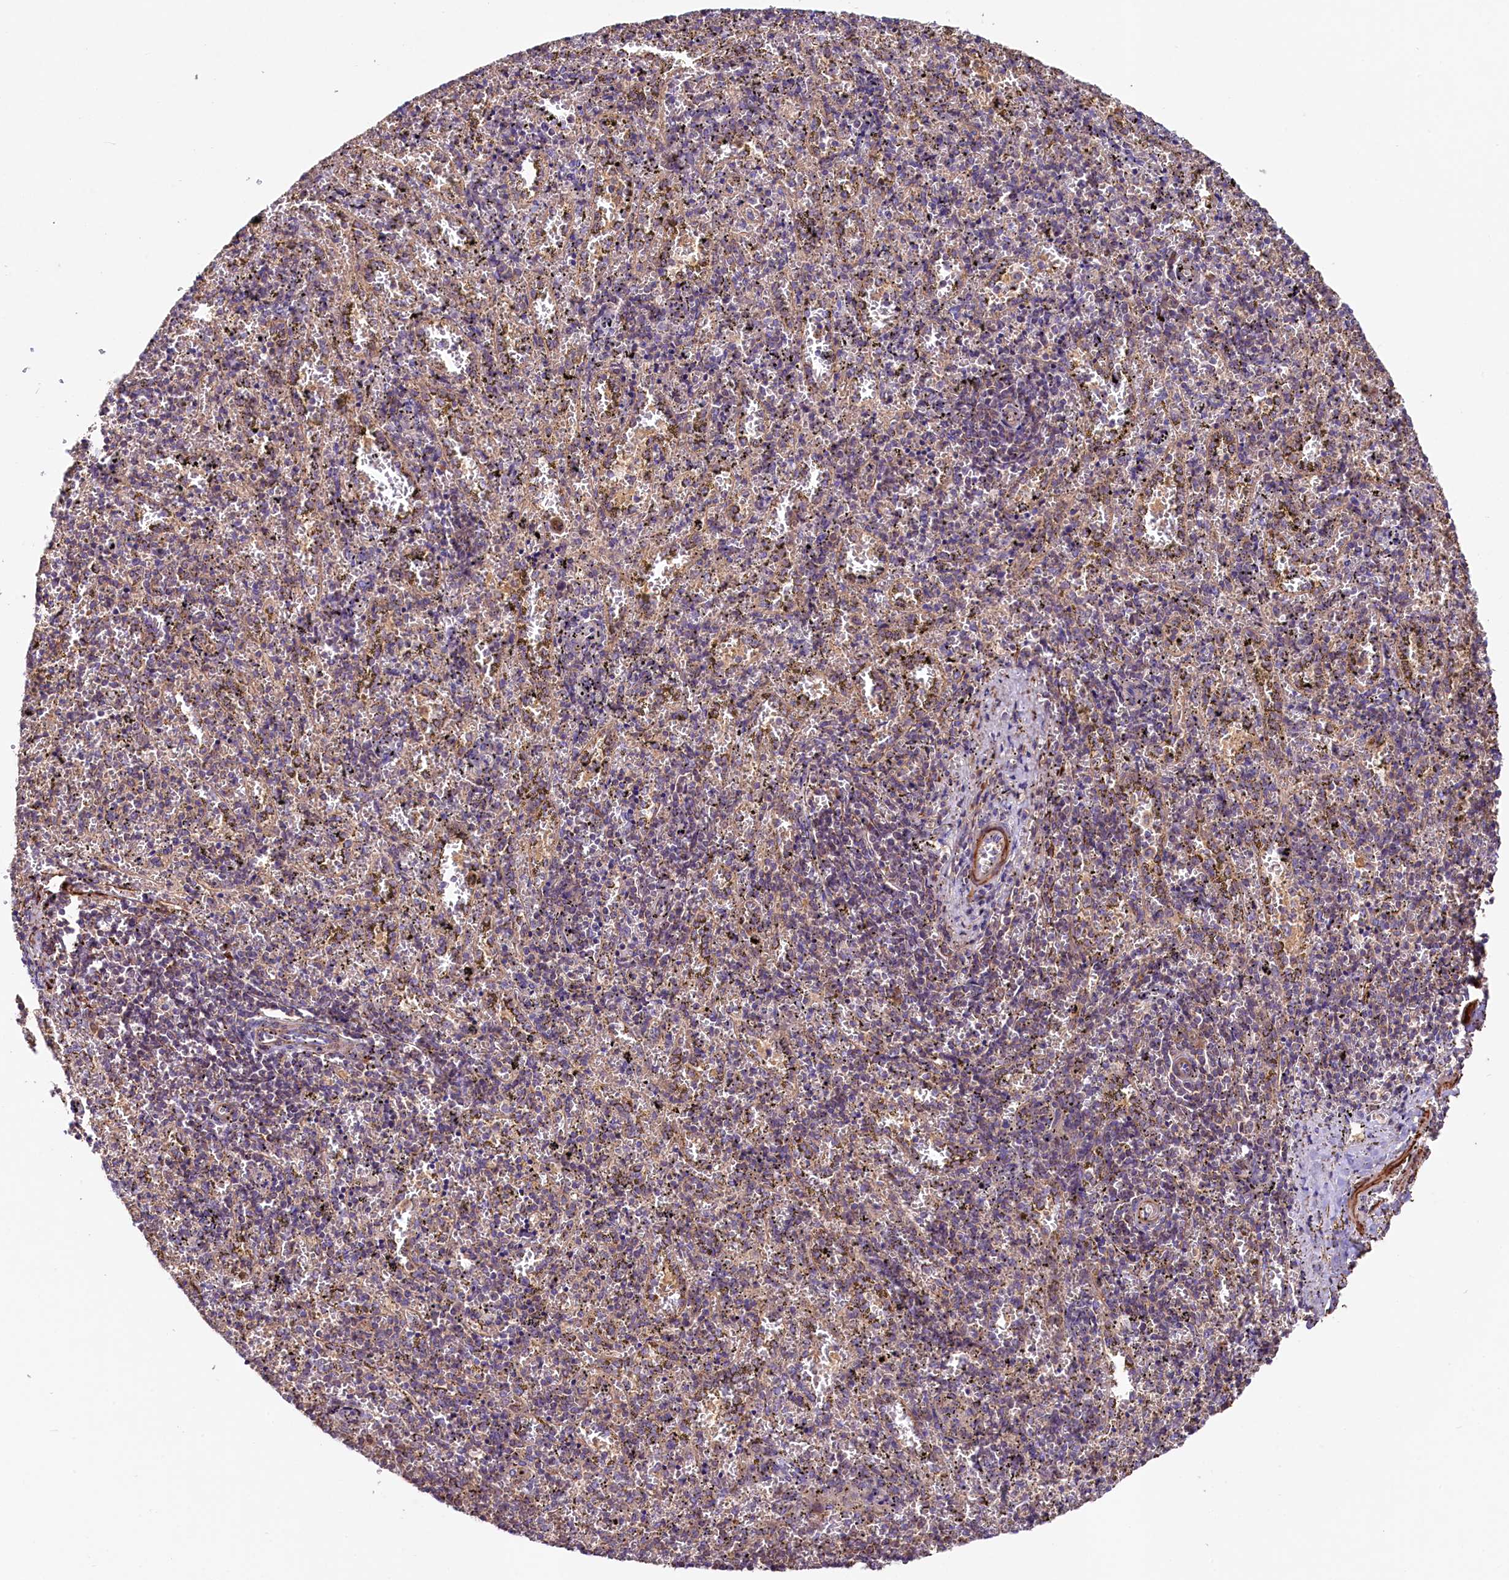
{"staining": {"intensity": "weak", "quantity": "<25%", "location": "cytoplasmic/membranous"}, "tissue": "spleen", "cell_type": "Cells in red pulp", "image_type": "normal", "snomed": [{"axis": "morphology", "description": "Normal tissue, NOS"}, {"axis": "topography", "description": "Spleen"}], "caption": "Cells in red pulp show no significant protein staining in unremarkable spleen. The staining was performed using DAB to visualize the protein expression in brown, while the nuclei were stained in blue with hematoxylin (Magnification: 20x).", "gene": "CIAO3", "patient": {"sex": "male", "age": 11}}